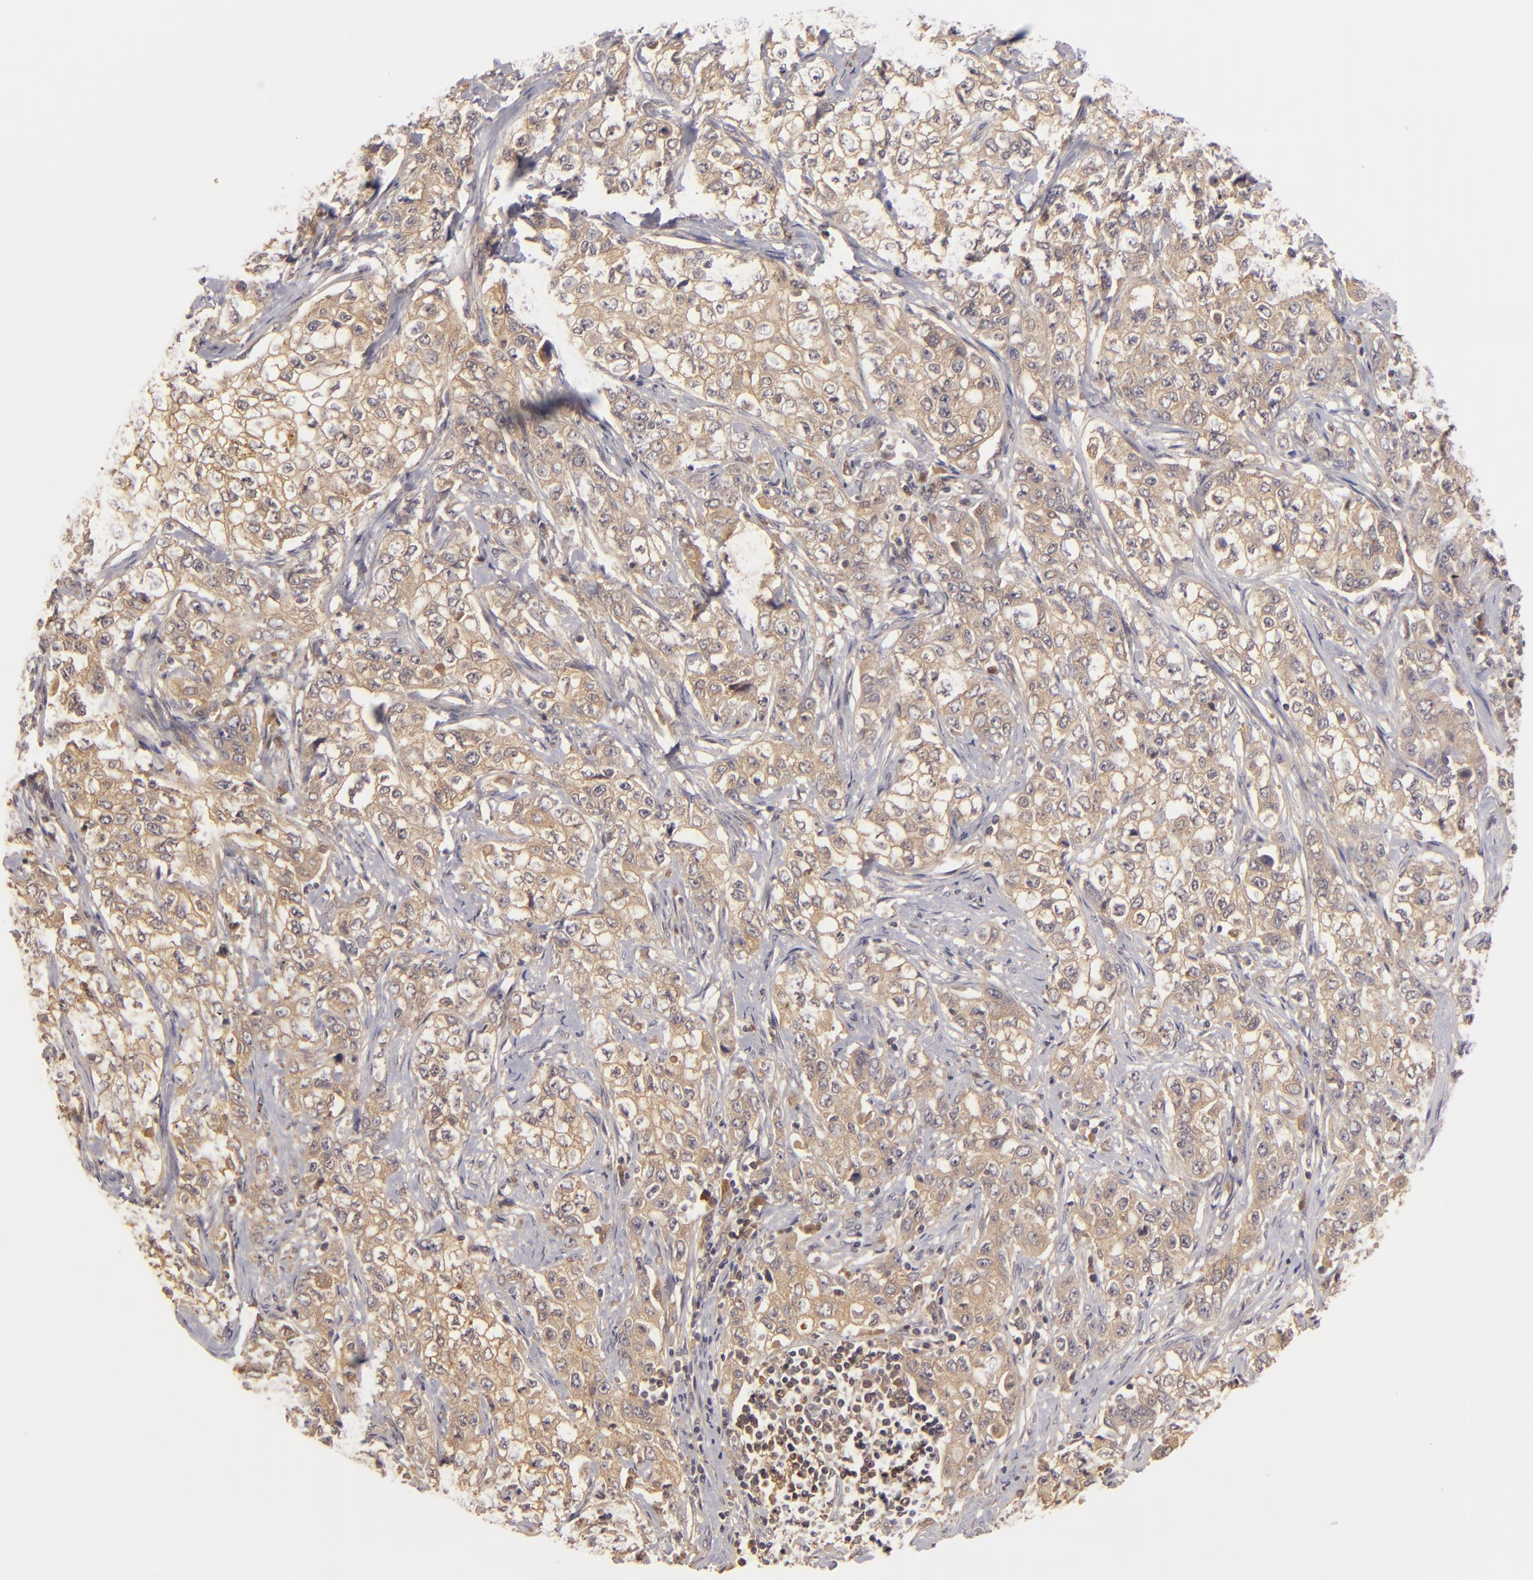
{"staining": {"intensity": "strong", "quantity": ">75%", "location": "cytoplasmic/membranous"}, "tissue": "stomach cancer", "cell_type": "Tumor cells", "image_type": "cancer", "snomed": [{"axis": "morphology", "description": "Adenocarcinoma, NOS"}, {"axis": "topography", "description": "Stomach"}], "caption": "There is high levels of strong cytoplasmic/membranous positivity in tumor cells of stomach adenocarcinoma, as demonstrated by immunohistochemical staining (brown color).", "gene": "PRKCD", "patient": {"sex": "male", "age": 48}}